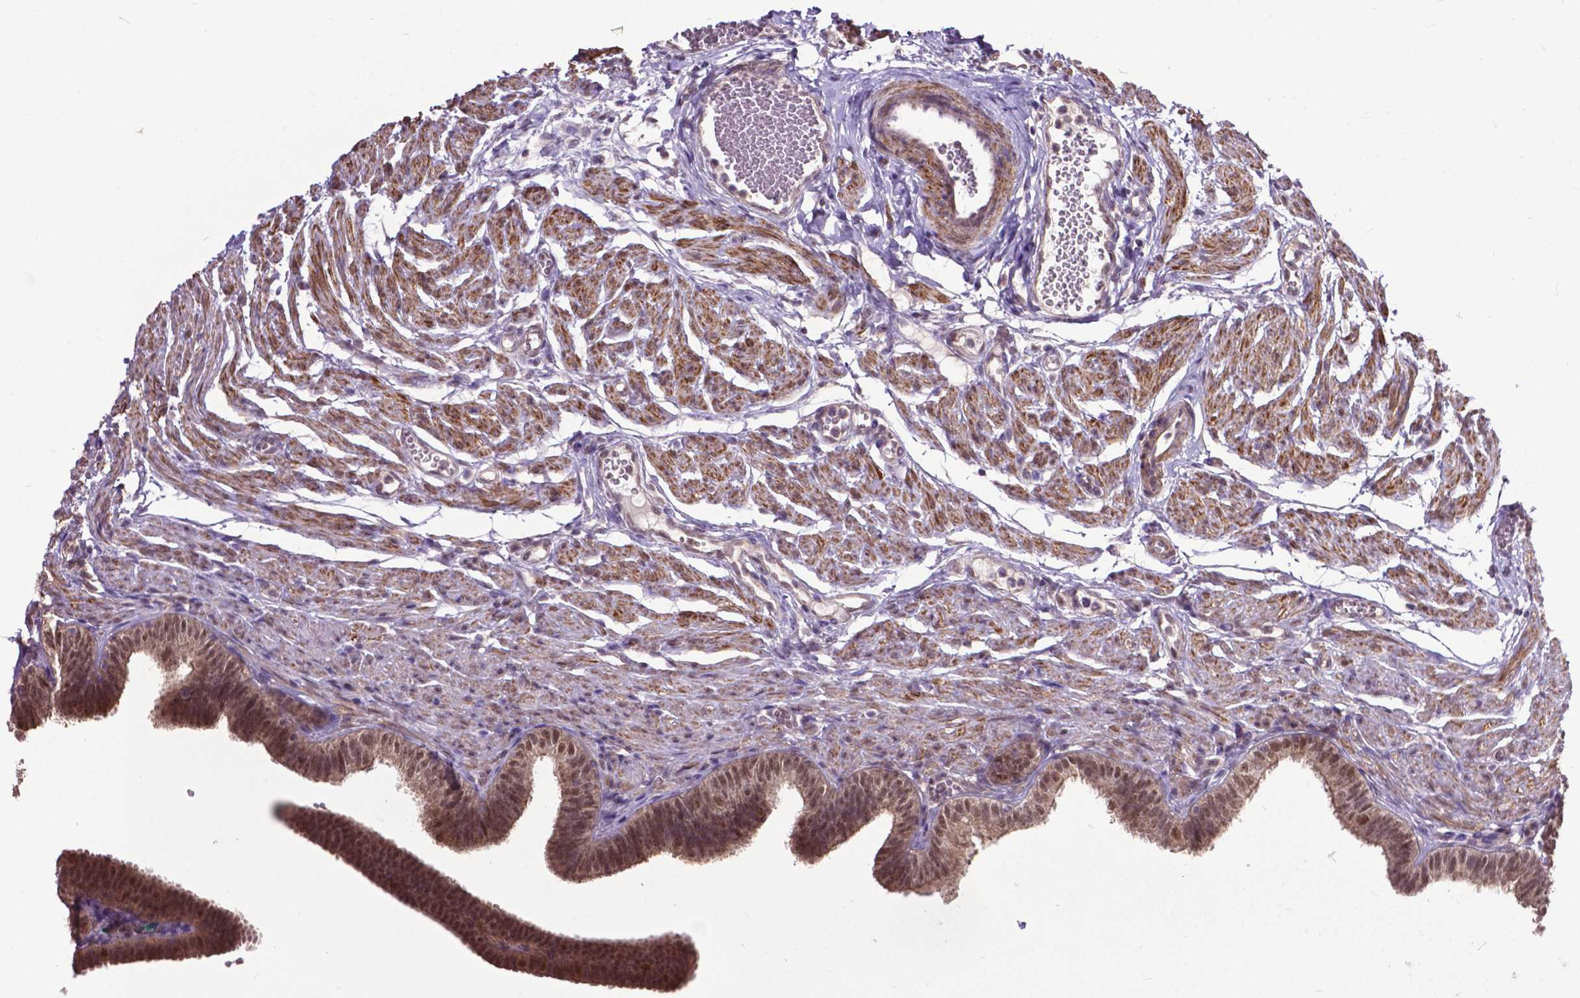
{"staining": {"intensity": "moderate", "quantity": ">75%", "location": "cytoplasmic/membranous,nuclear"}, "tissue": "fallopian tube", "cell_type": "Glandular cells", "image_type": "normal", "snomed": [{"axis": "morphology", "description": "Normal tissue, NOS"}, {"axis": "topography", "description": "Fallopian tube"}], "caption": "High-magnification brightfield microscopy of unremarkable fallopian tube stained with DAB (3,3'-diaminobenzidine) (brown) and counterstained with hematoxylin (blue). glandular cells exhibit moderate cytoplasmic/membranous,nuclear staining is identified in approximately>75% of cells. (DAB IHC, brown staining for protein, blue staining for nuclei).", "gene": "OTUB1", "patient": {"sex": "female", "age": 25}}